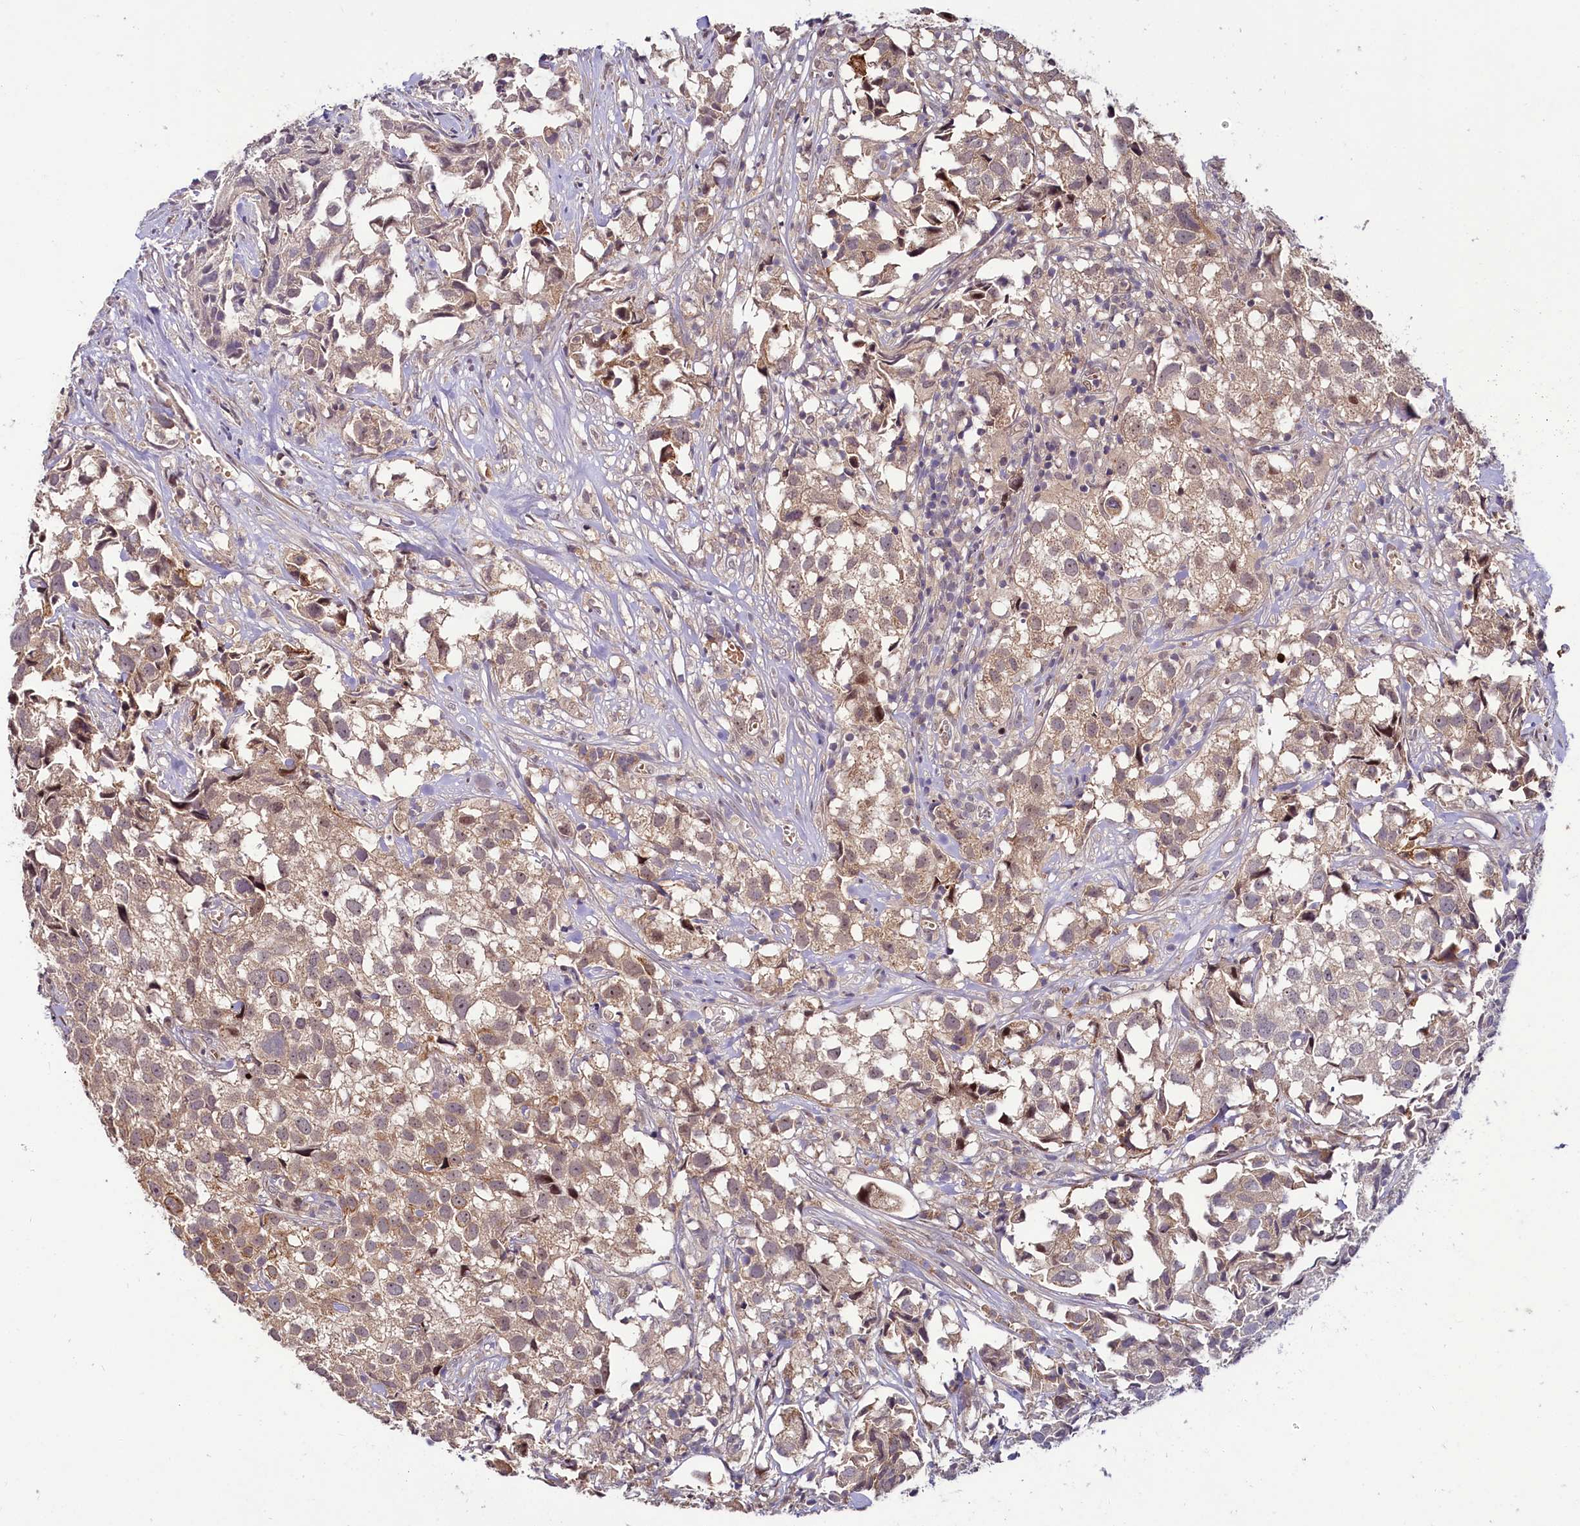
{"staining": {"intensity": "weak", "quantity": "25%-75%", "location": "cytoplasmic/membranous"}, "tissue": "urothelial cancer", "cell_type": "Tumor cells", "image_type": "cancer", "snomed": [{"axis": "morphology", "description": "Urothelial carcinoma, High grade"}, {"axis": "topography", "description": "Urinary bladder"}], "caption": "Urothelial carcinoma (high-grade) stained with a protein marker shows weak staining in tumor cells.", "gene": "N4BP2L1", "patient": {"sex": "female", "age": 75}}